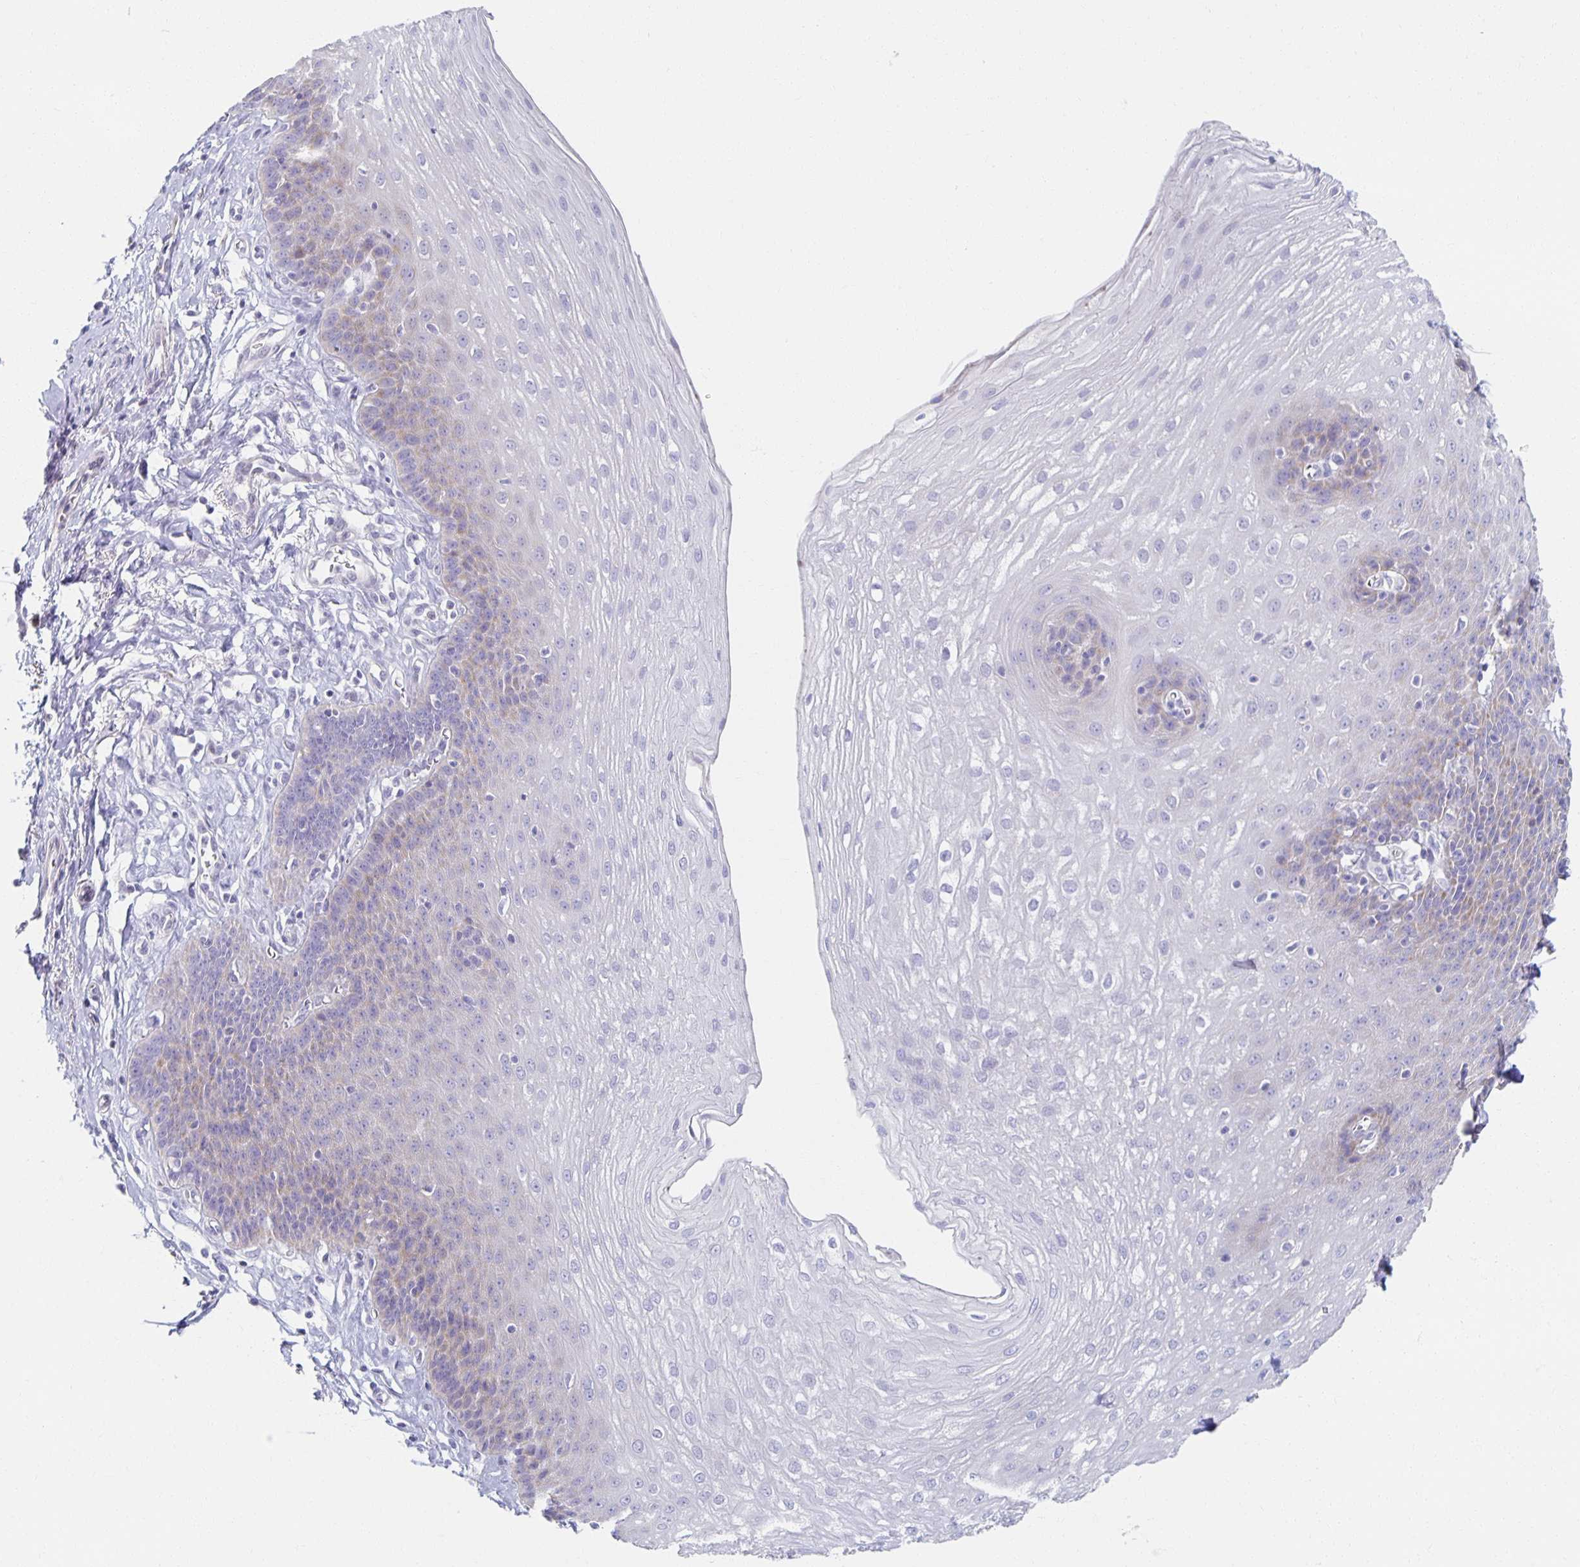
{"staining": {"intensity": "weak", "quantity": "<25%", "location": "cytoplasmic/membranous"}, "tissue": "esophagus", "cell_type": "Squamous epithelial cells", "image_type": "normal", "snomed": [{"axis": "morphology", "description": "Normal tissue, NOS"}, {"axis": "topography", "description": "Esophagus"}], "caption": "Human esophagus stained for a protein using immunohistochemistry (IHC) displays no expression in squamous epithelial cells.", "gene": "TEX44", "patient": {"sex": "female", "age": 81}}